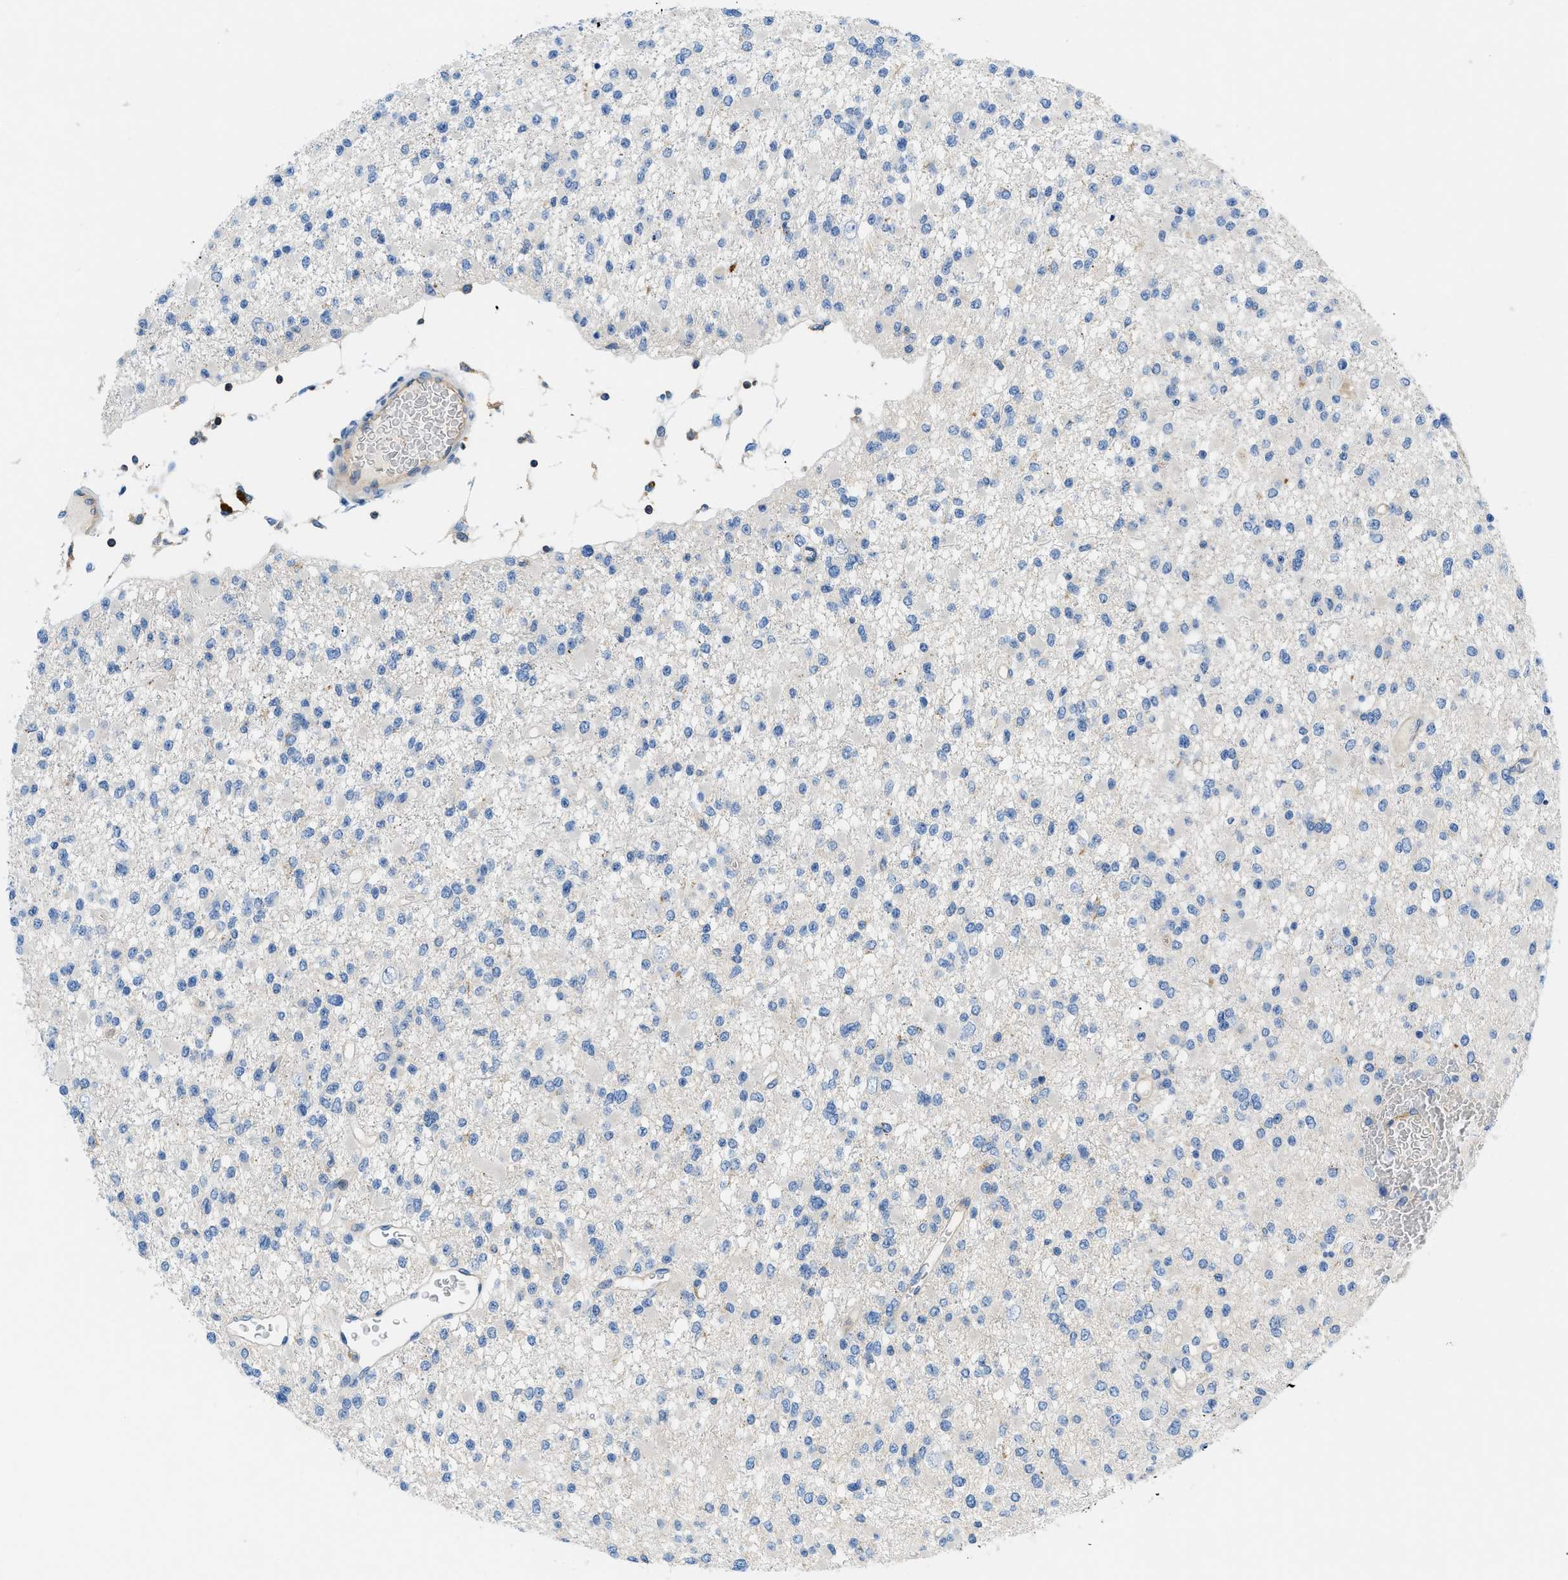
{"staining": {"intensity": "negative", "quantity": "none", "location": "none"}, "tissue": "glioma", "cell_type": "Tumor cells", "image_type": "cancer", "snomed": [{"axis": "morphology", "description": "Glioma, malignant, Low grade"}, {"axis": "topography", "description": "Brain"}], "caption": "This is an immunohistochemistry photomicrograph of human glioma. There is no expression in tumor cells.", "gene": "ORAI1", "patient": {"sex": "female", "age": 22}}